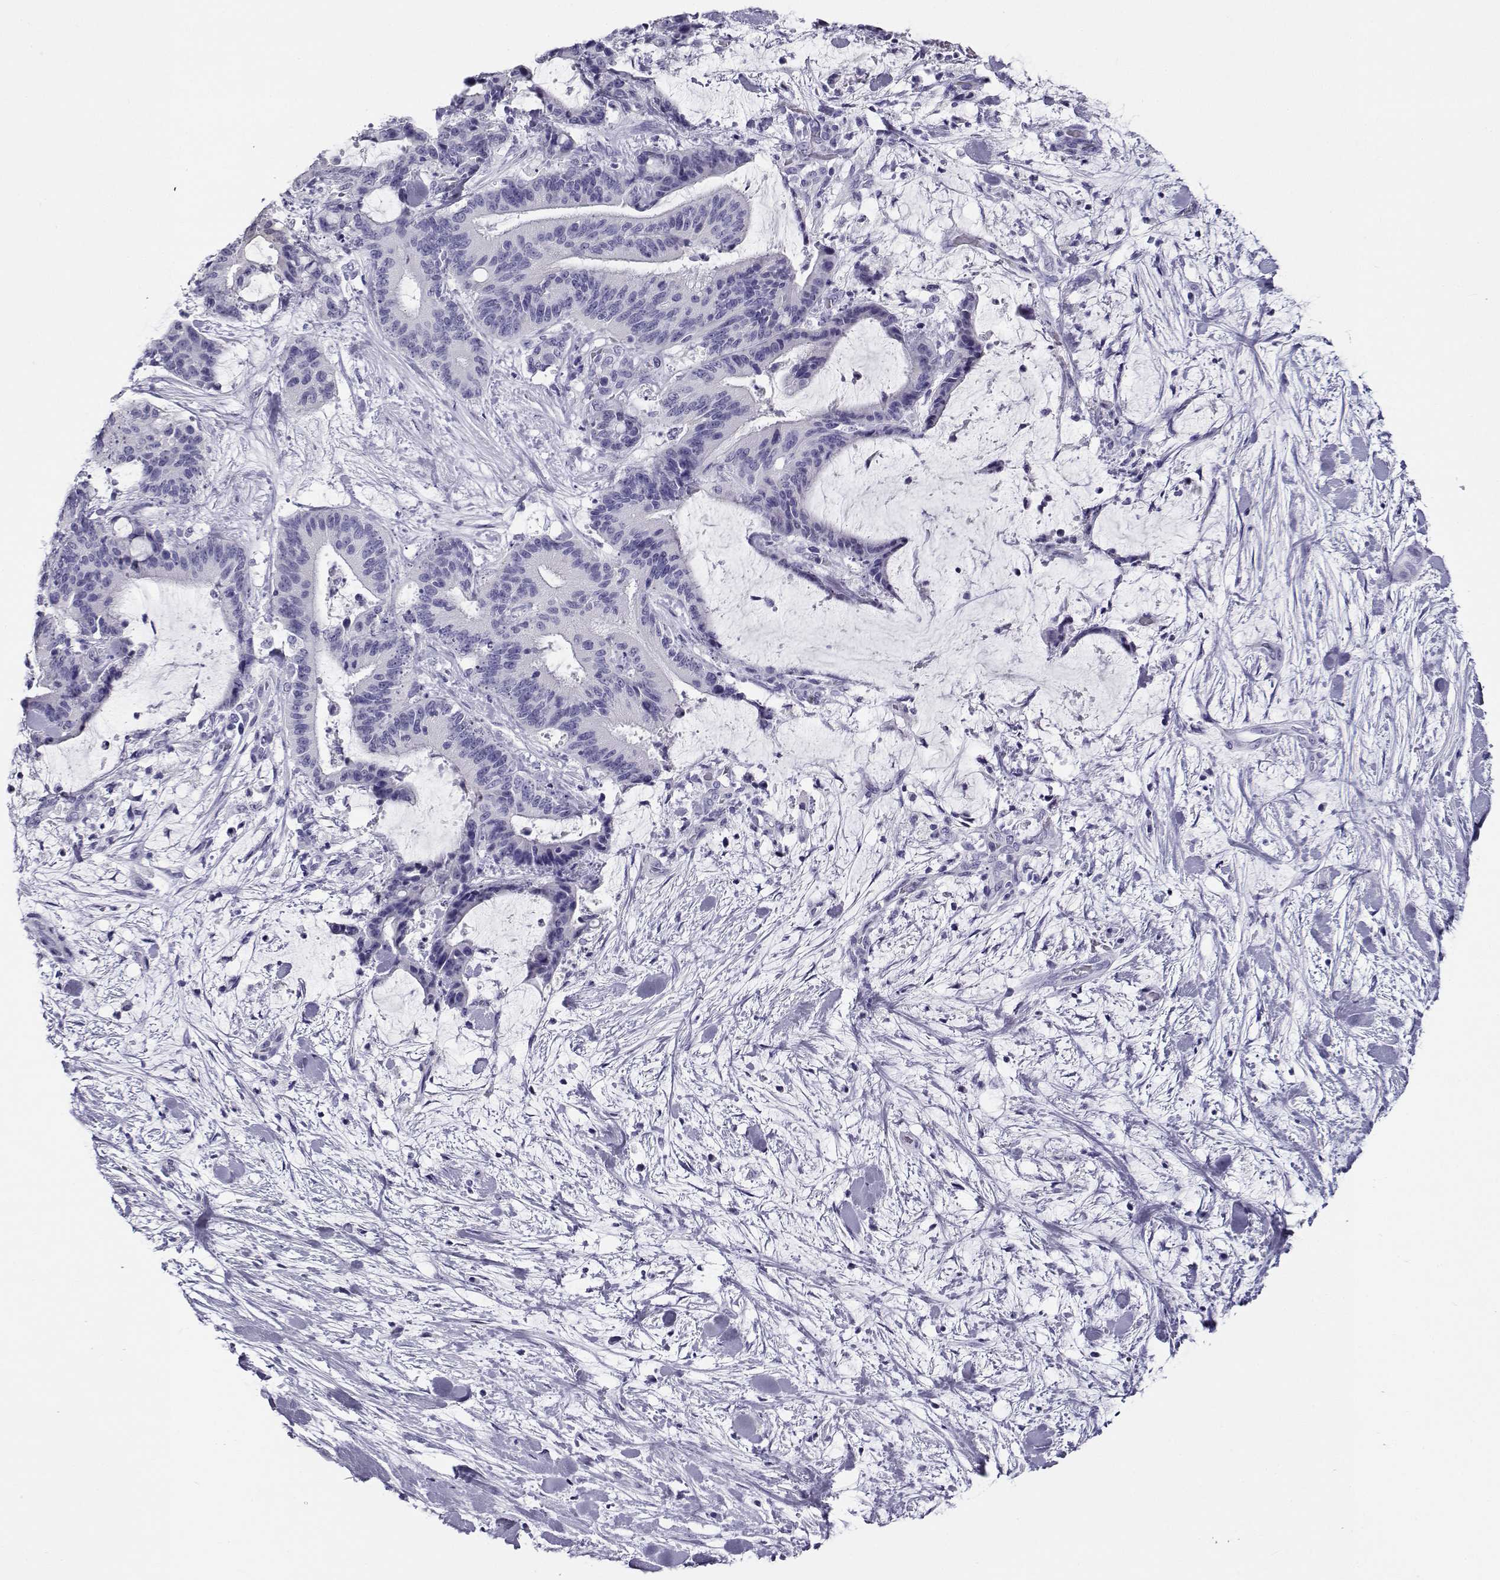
{"staining": {"intensity": "negative", "quantity": "none", "location": "none"}, "tissue": "liver cancer", "cell_type": "Tumor cells", "image_type": "cancer", "snomed": [{"axis": "morphology", "description": "Cholangiocarcinoma"}, {"axis": "topography", "description": "Liver"}], "caption": "Immunohistochemistry micrograph of neoplastic tissue: cholangiocarcinoma (liver) stained with DAB reveals no significant protein expression in tumor cells.", "gene": "CABS1", "patient": {"sex": "female", "age": 73}}